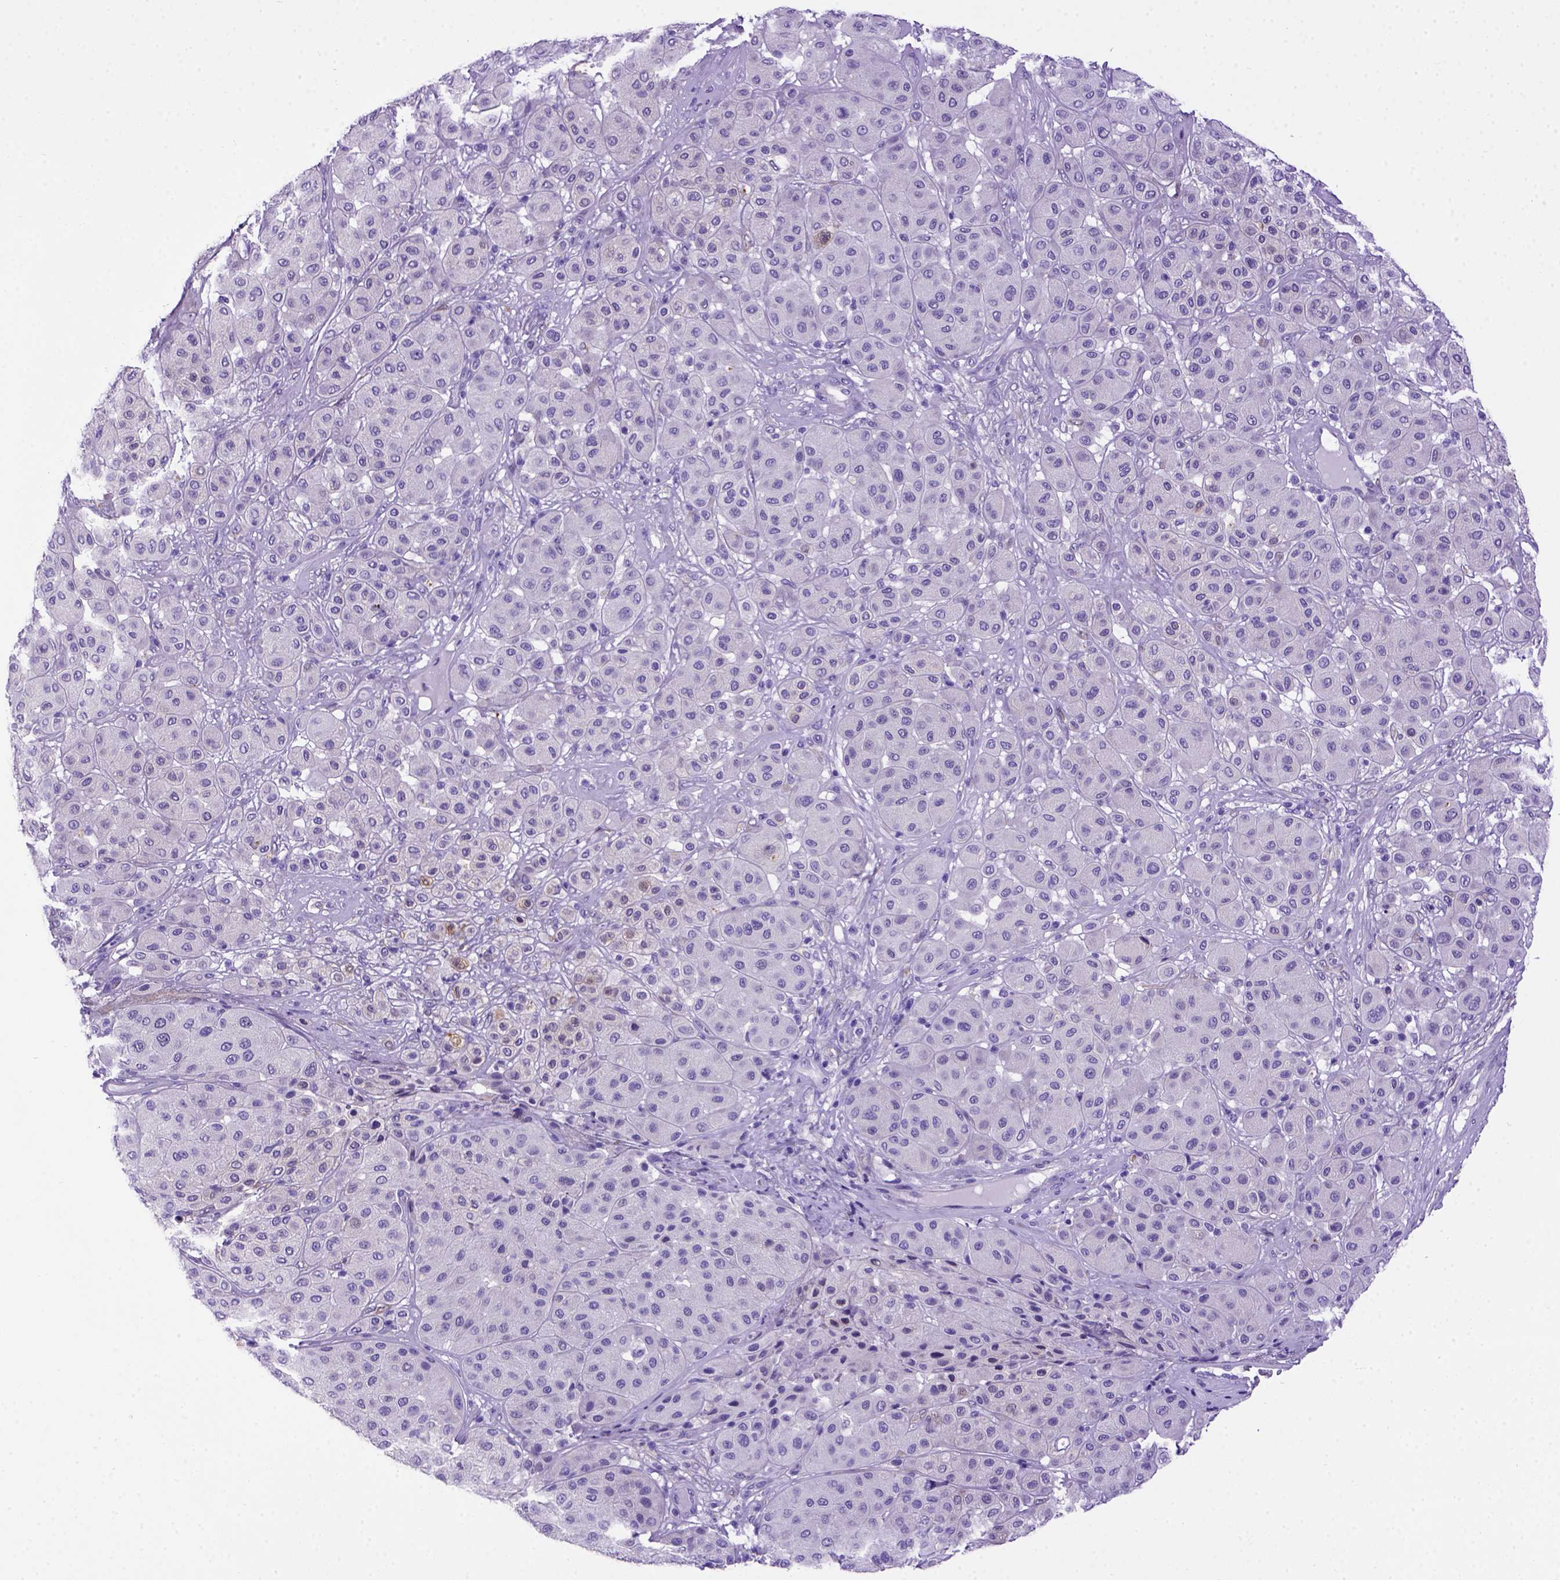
{"staining": {"intensity": "negative", "quantity": "none", "location": "none"}, "tissue": "melanoma", "cell_type": "Tumor cells", "image_type": "cancer", "snomed": [{"axis": "morphology", "description": "Malignant melanoma, Metastatic site"}, {"axis": "topography", "description": "Smooth muscle"}], "caption": "Tumor cells show no significant expression in malignant melanoma (metastatic site). (Stains: DAB immunohistochemistry (IHC) with hematoxylin counter stain, Microscopy: brightfield microscopy at high magnification).", "gene": "PTGES", "patient": {"sex": "male", "age": 41}}